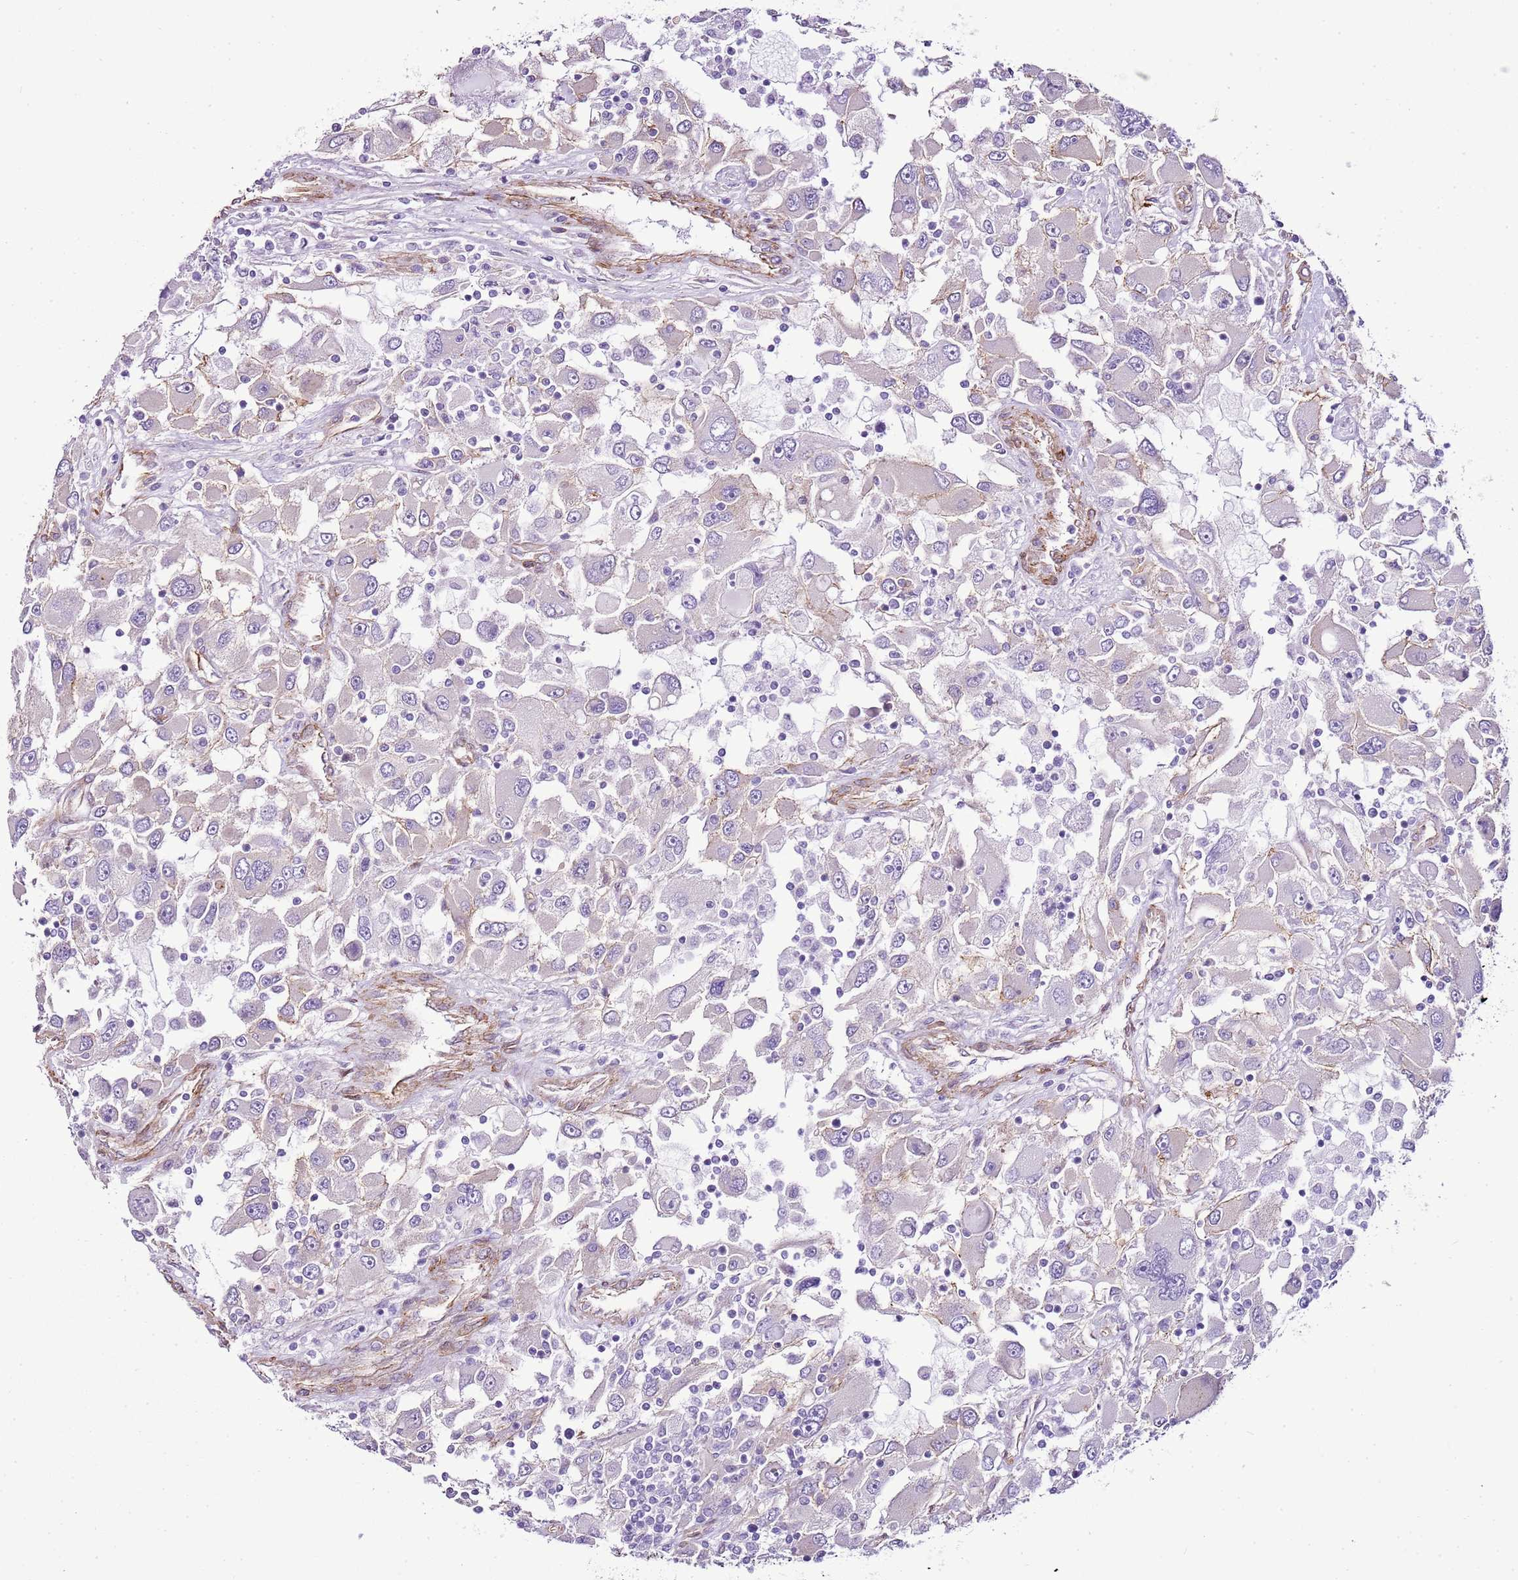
{"staining": {"intensity": "negative", "quantity": "none", "location": "none"}, "tissue": "renal cancer", "cell_type": "Tumor cells", "image_type": "cancer", "snomed": [{"axis": "morphology", "description": "Adenocarcinoma, NOS"}, {"axis": "topography", "description": "Kidney"}], "caption": "This is a image of IHC staining of renal adenocarcinoma, which shows no expression in tumor cells.", "gene": "CTDSPL", "patient": {"sex": "female", "age": 52}}